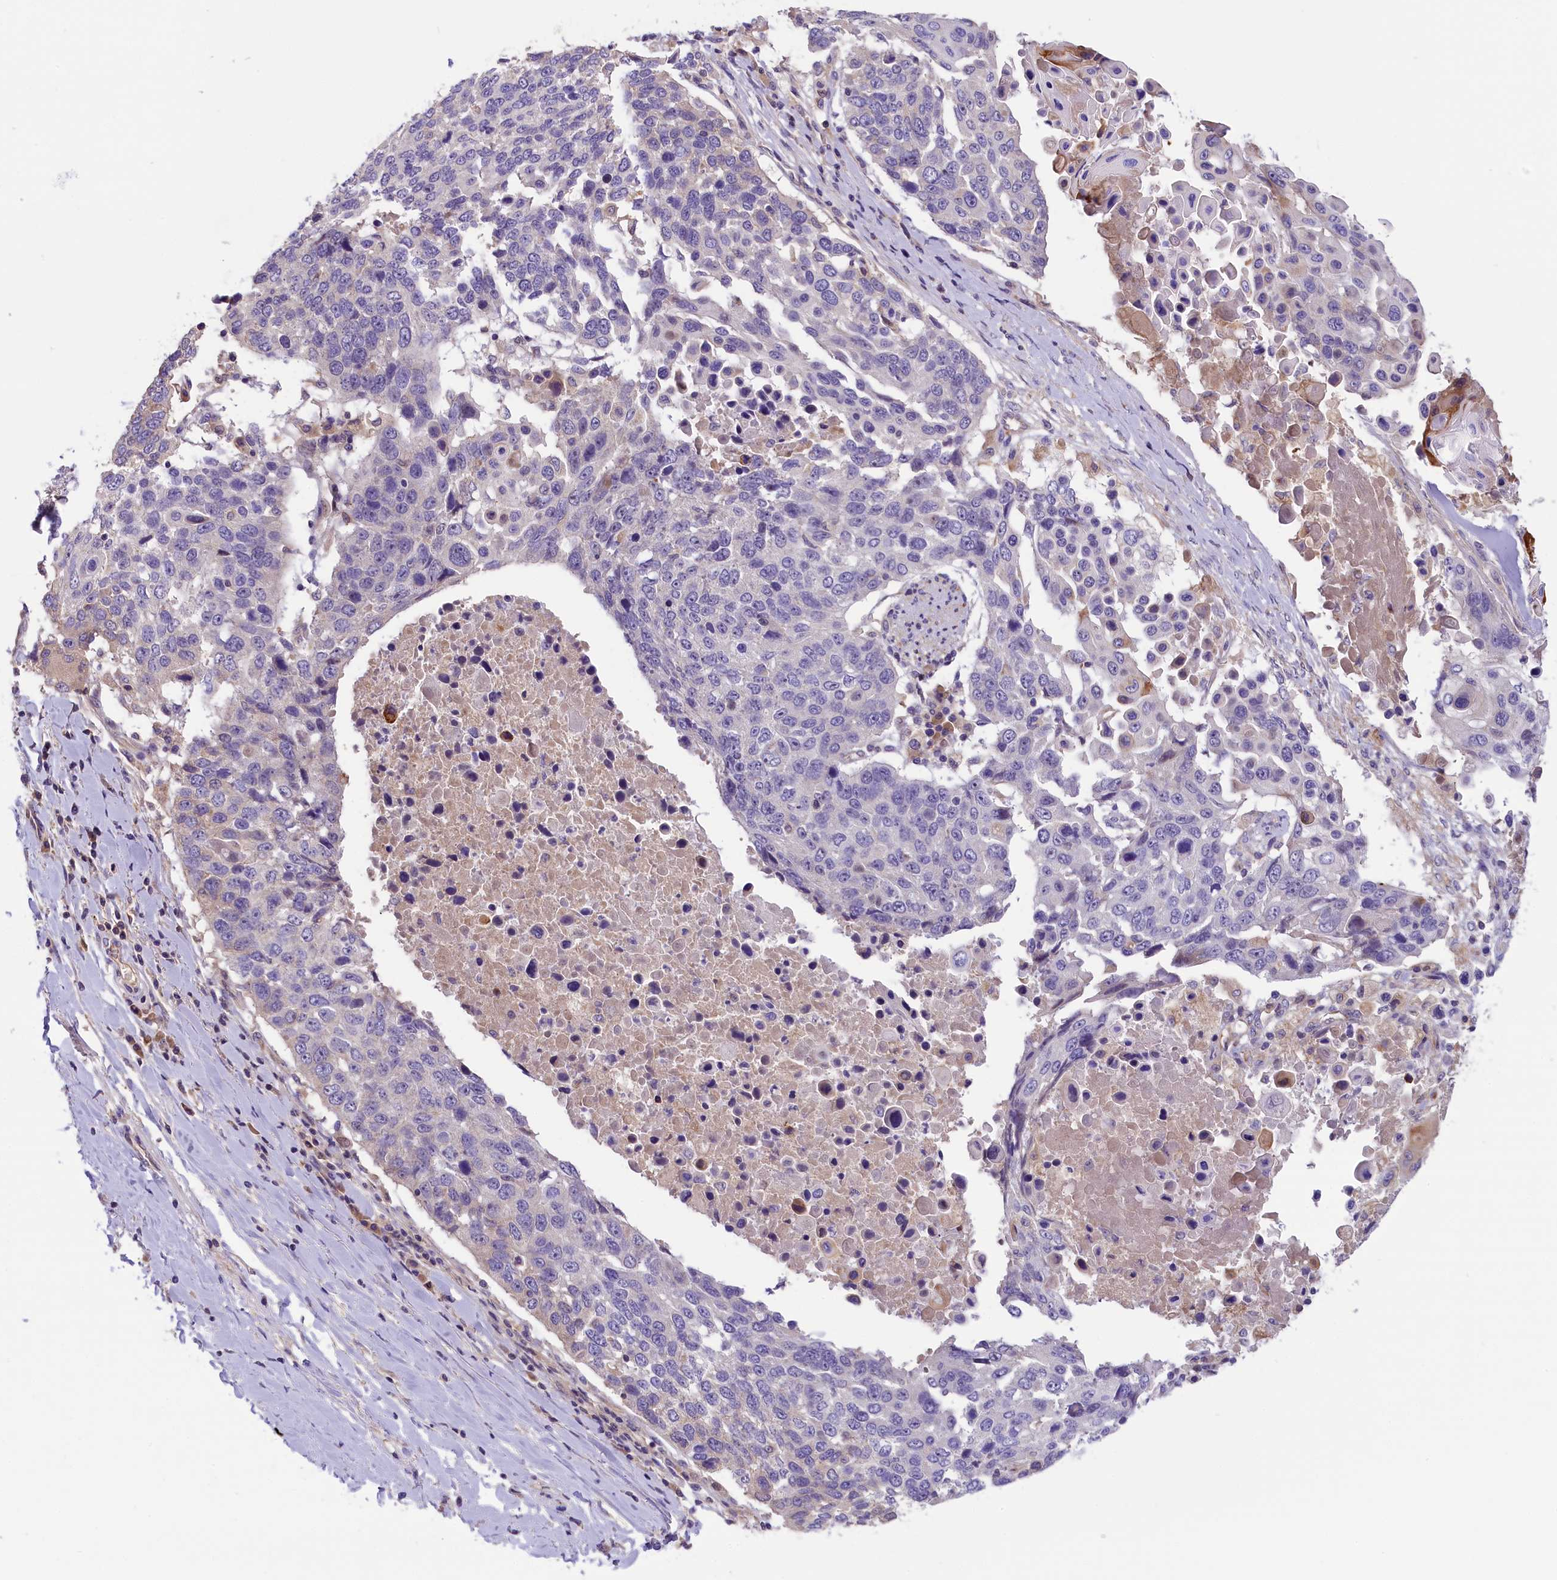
{"staining": {"intensity": "negative", "quantity": "none", "location": "none"}, "tissue": "lung cancer", "cell_type": "Tumor cells", "image_type": "cancer", "snomed": [{"axis": "morphology", "description": "Squamous cell carcinoma, NOS"}, {"axis": "topography", "description": "Lung"}], "caption": "Tumor cells are negative for brown protein staining in lung cancer (squamous cell carcinoma). (DAB (3,3'-diaminobenzidine) immunohistochemistry, high magnification).", "gene": "CCDC32", "patient": {"sex": "male", "age": 66}}